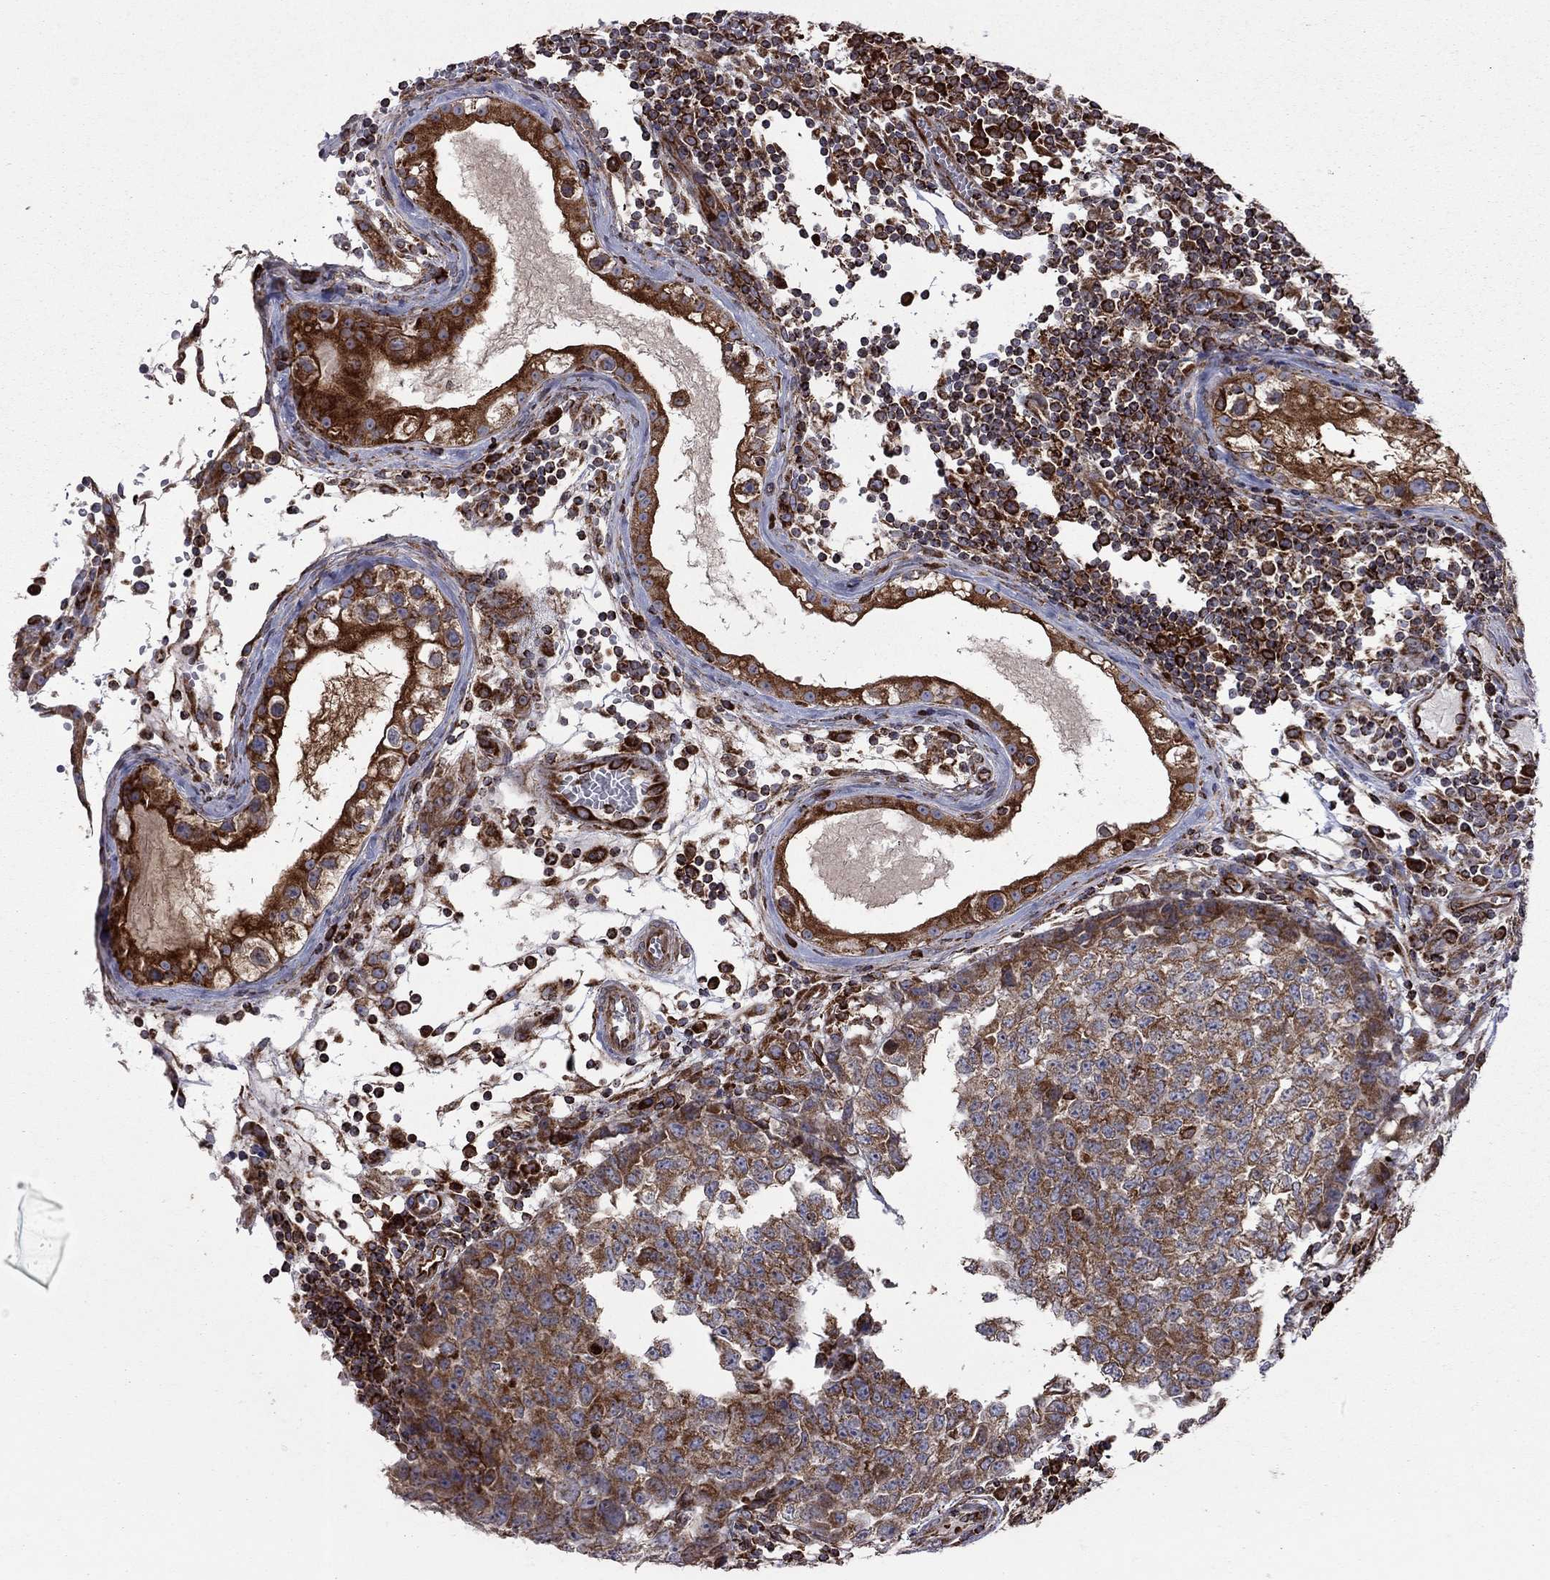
{"staining": {"intensity": "strong", "quantity": ">75%", "location": "cytoplasmic/membranous"}, "tissue": "testis cancer", "cell_type": "Tumor cells", "image_type": "cancer", "snomed": [{"axis": "morphology", "description": "Carcinoma, Embryonal, NOS"}, {"axis": "topography", "description": "Testis"}], "caption": "Human testis cancer (embryonal carcinoma) stained with a brown dye displays strong cytoplasmic/membranous positive staining in approximately >75% of tumor cells.", "gene": "CLPTM1", "patient": {"sex": "male", "age": 23}}